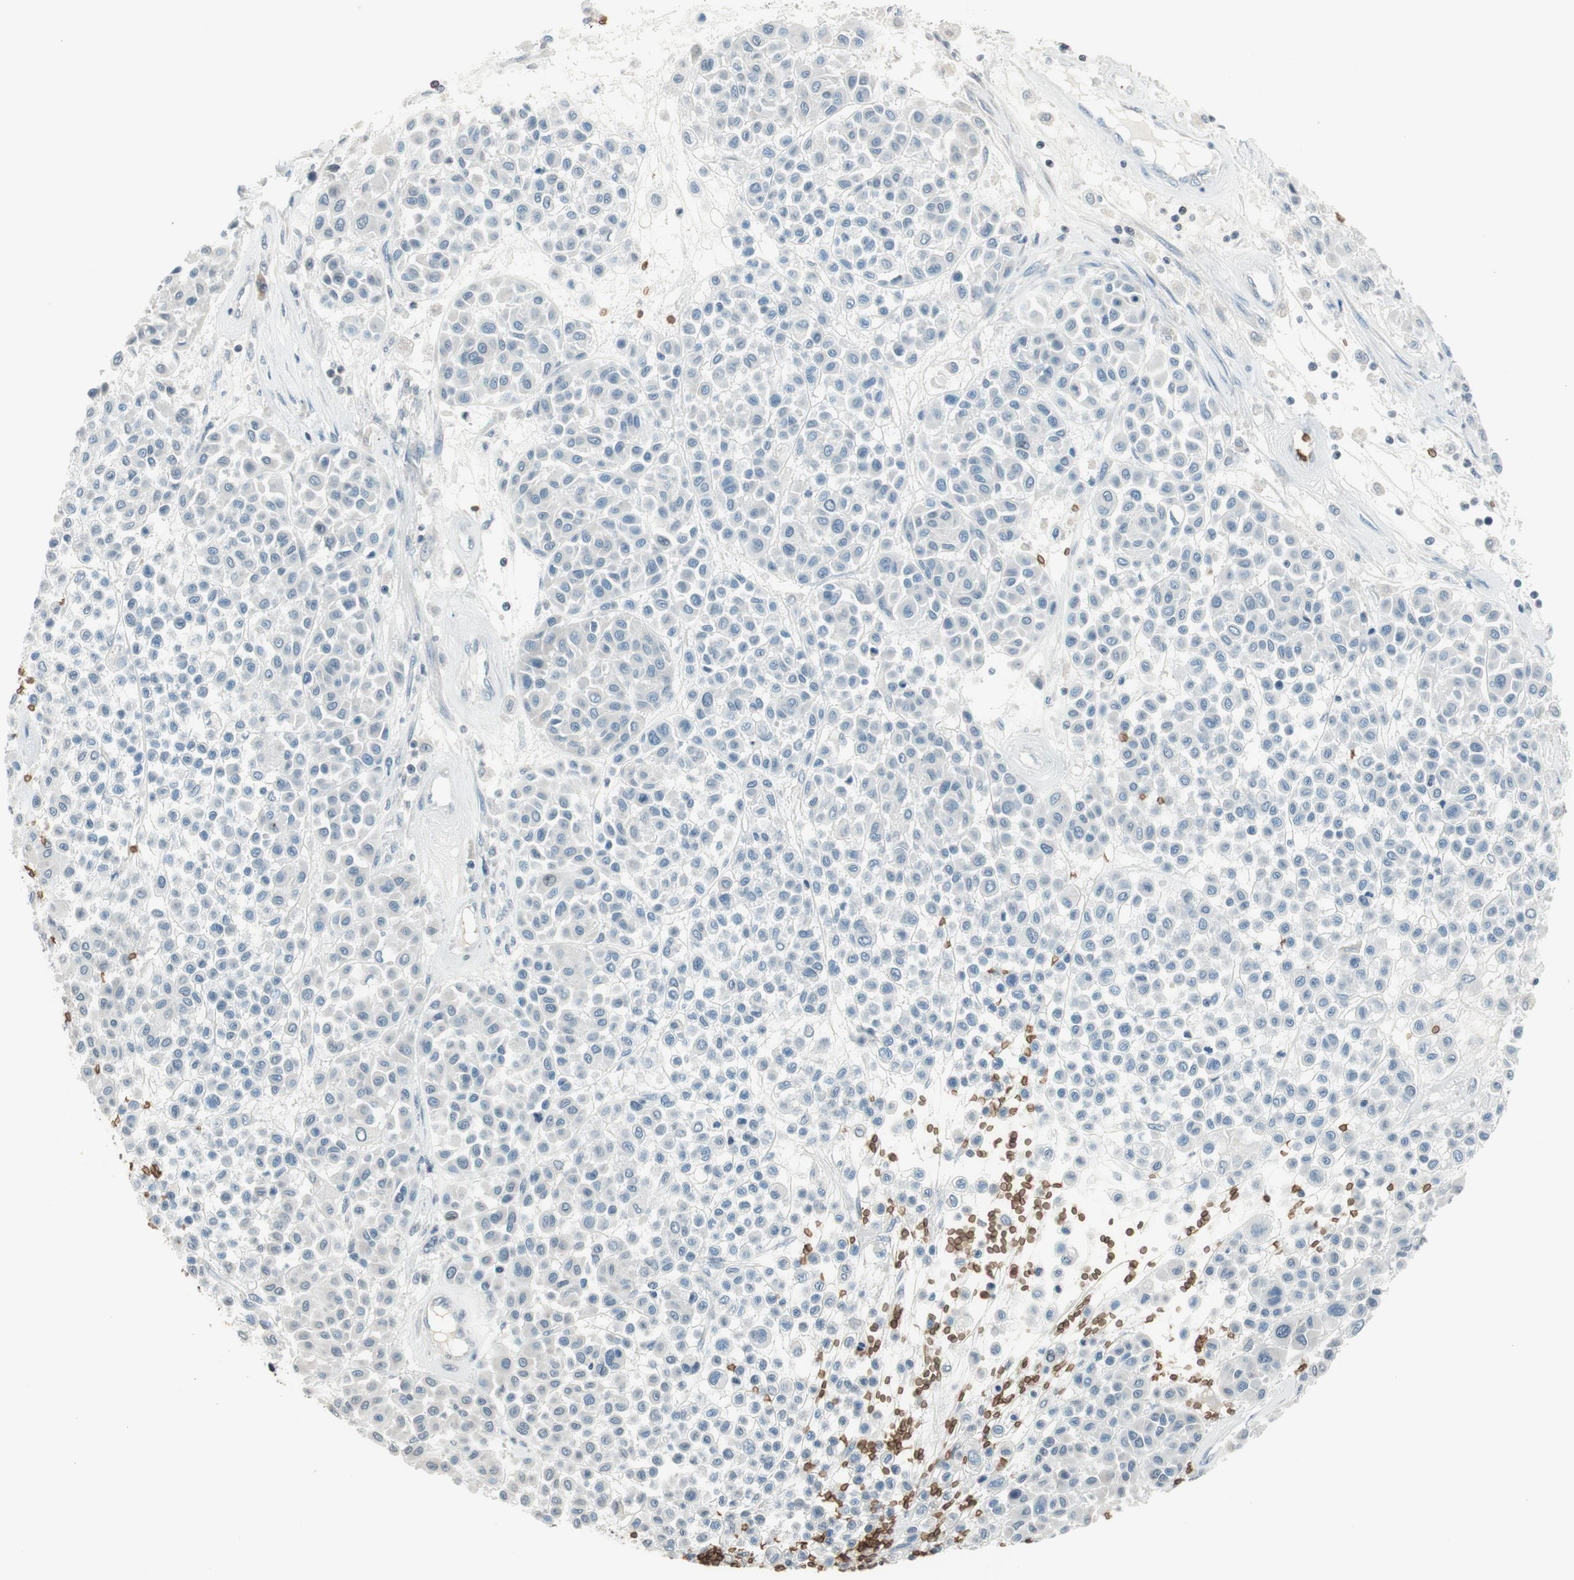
{"staining": {"intensity": "negative", "quantity": "none", "location": "none"}, "tissue": "melanoma", "cell_type": "Tumor cells", "image_type": "cancer", "snomed": [{"axis": "morphology", "description": "Malignant melanoma, Metastatic site"}, {"axis": "topography", "description": "Soft tissue"}], "caption": "A high-resolution histopathology image shows immunohistochemistry (IHC) staining of malignant melanoma (metastatic site), which shows no significant positivity in tumor cells. (Brightfield microscopy of DAB immunohistochemistry at high magnification).", "gene": "GYPC", "patient": {"sex": "male", "age": 41}}